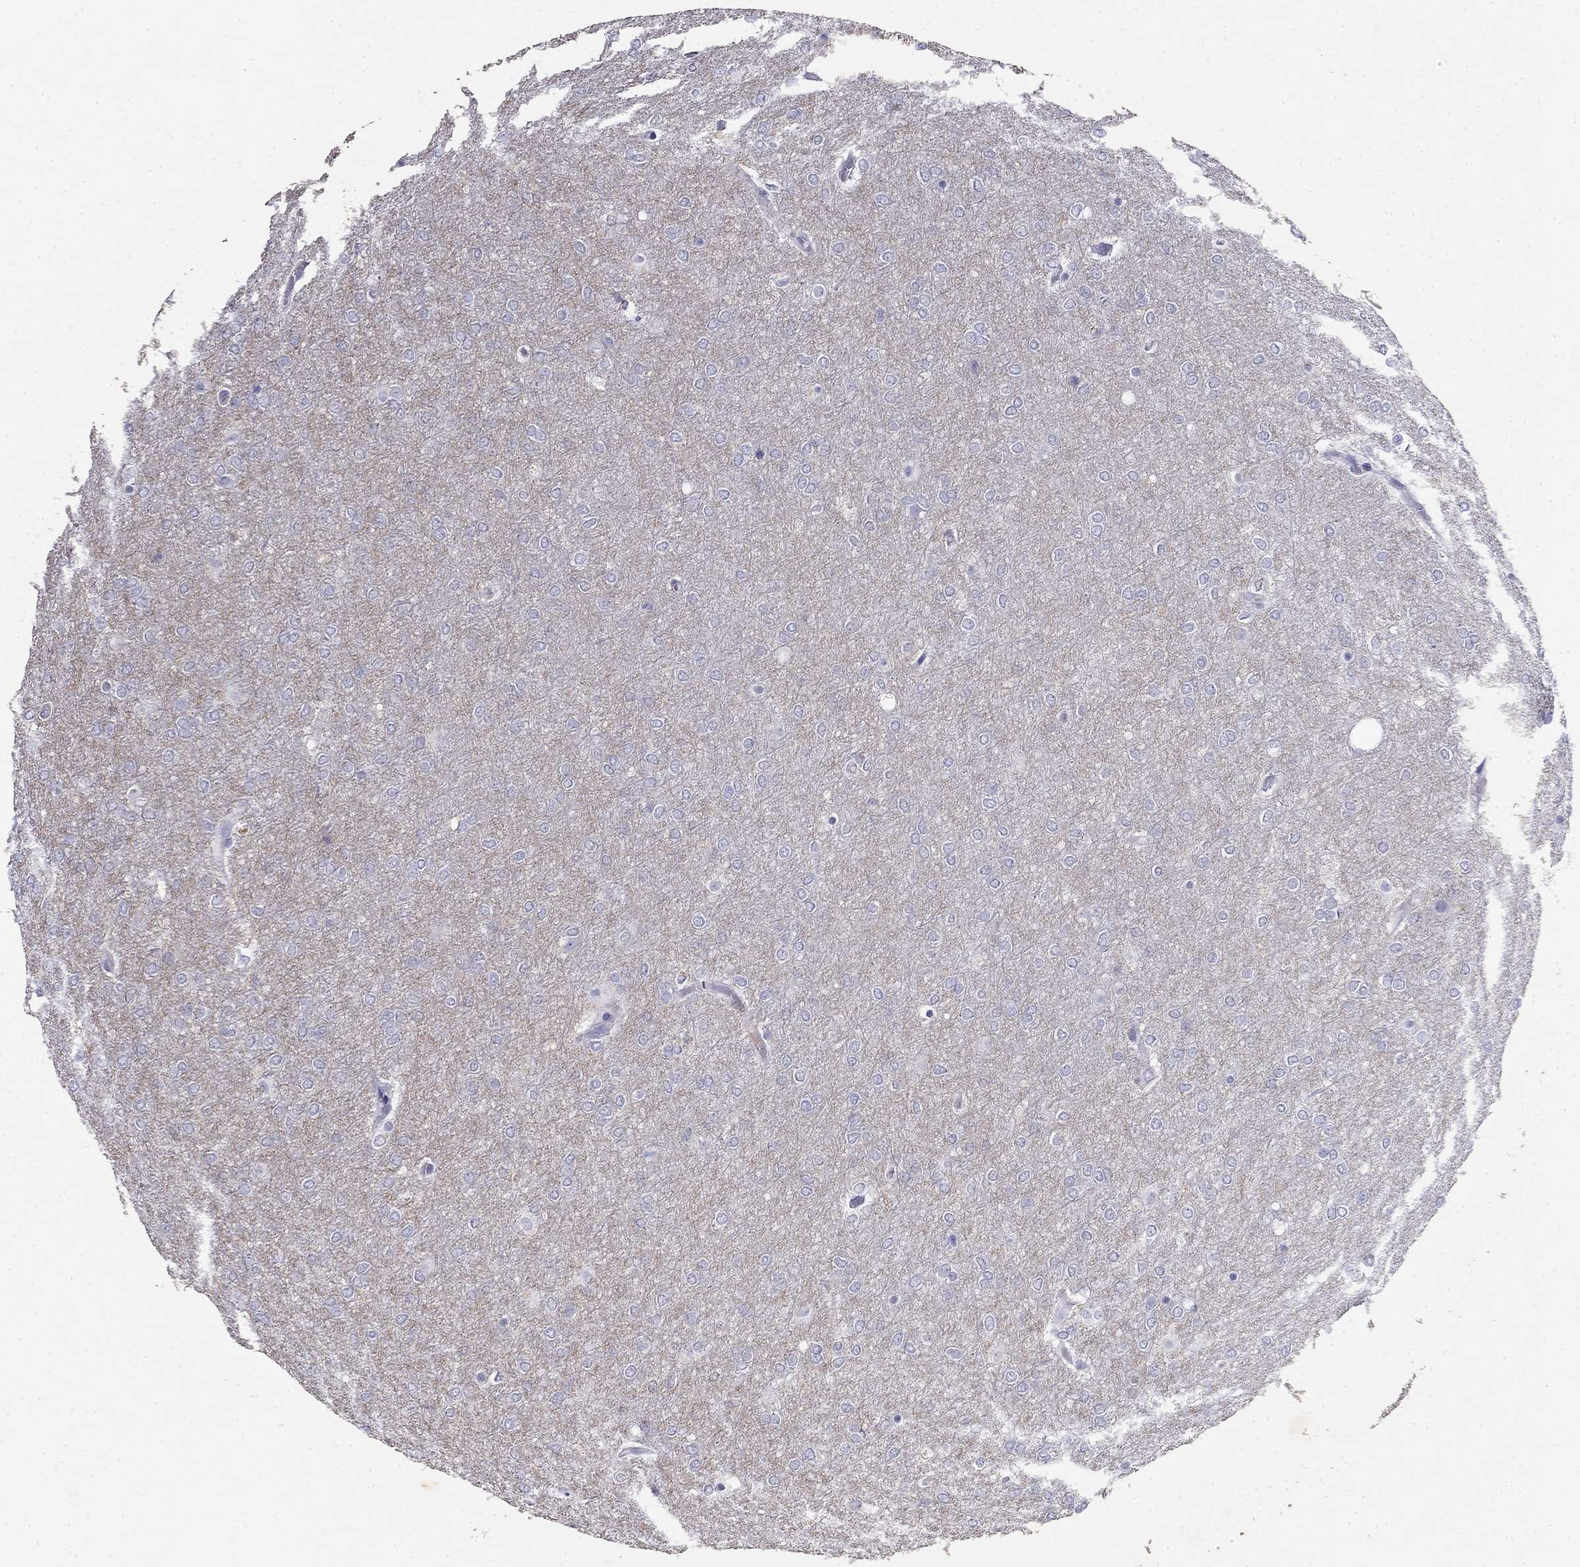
{"staining": {"intensity": "negative", "quantity": "none", "location": "none"}, "tissue": "glioma", "cell_type": "Tumor cells", "image_type": "cancer", "snomed": [{"axis": "morphology", "description": "Glioma, malignant, High grade"}, {"axis": "topography", "description": "Brain"}], "caption": "This photomicrograph is of malignant glioma (high-grade) stained with IHC to label a protein in brown with the nuclei are counter-stained blue. There is no staining in tumor cells. (Immunohistochemistry, brightfield microscopy, high magnification).", "gene": "LY6H", "patient": {"sex": "female", "age": 61}}